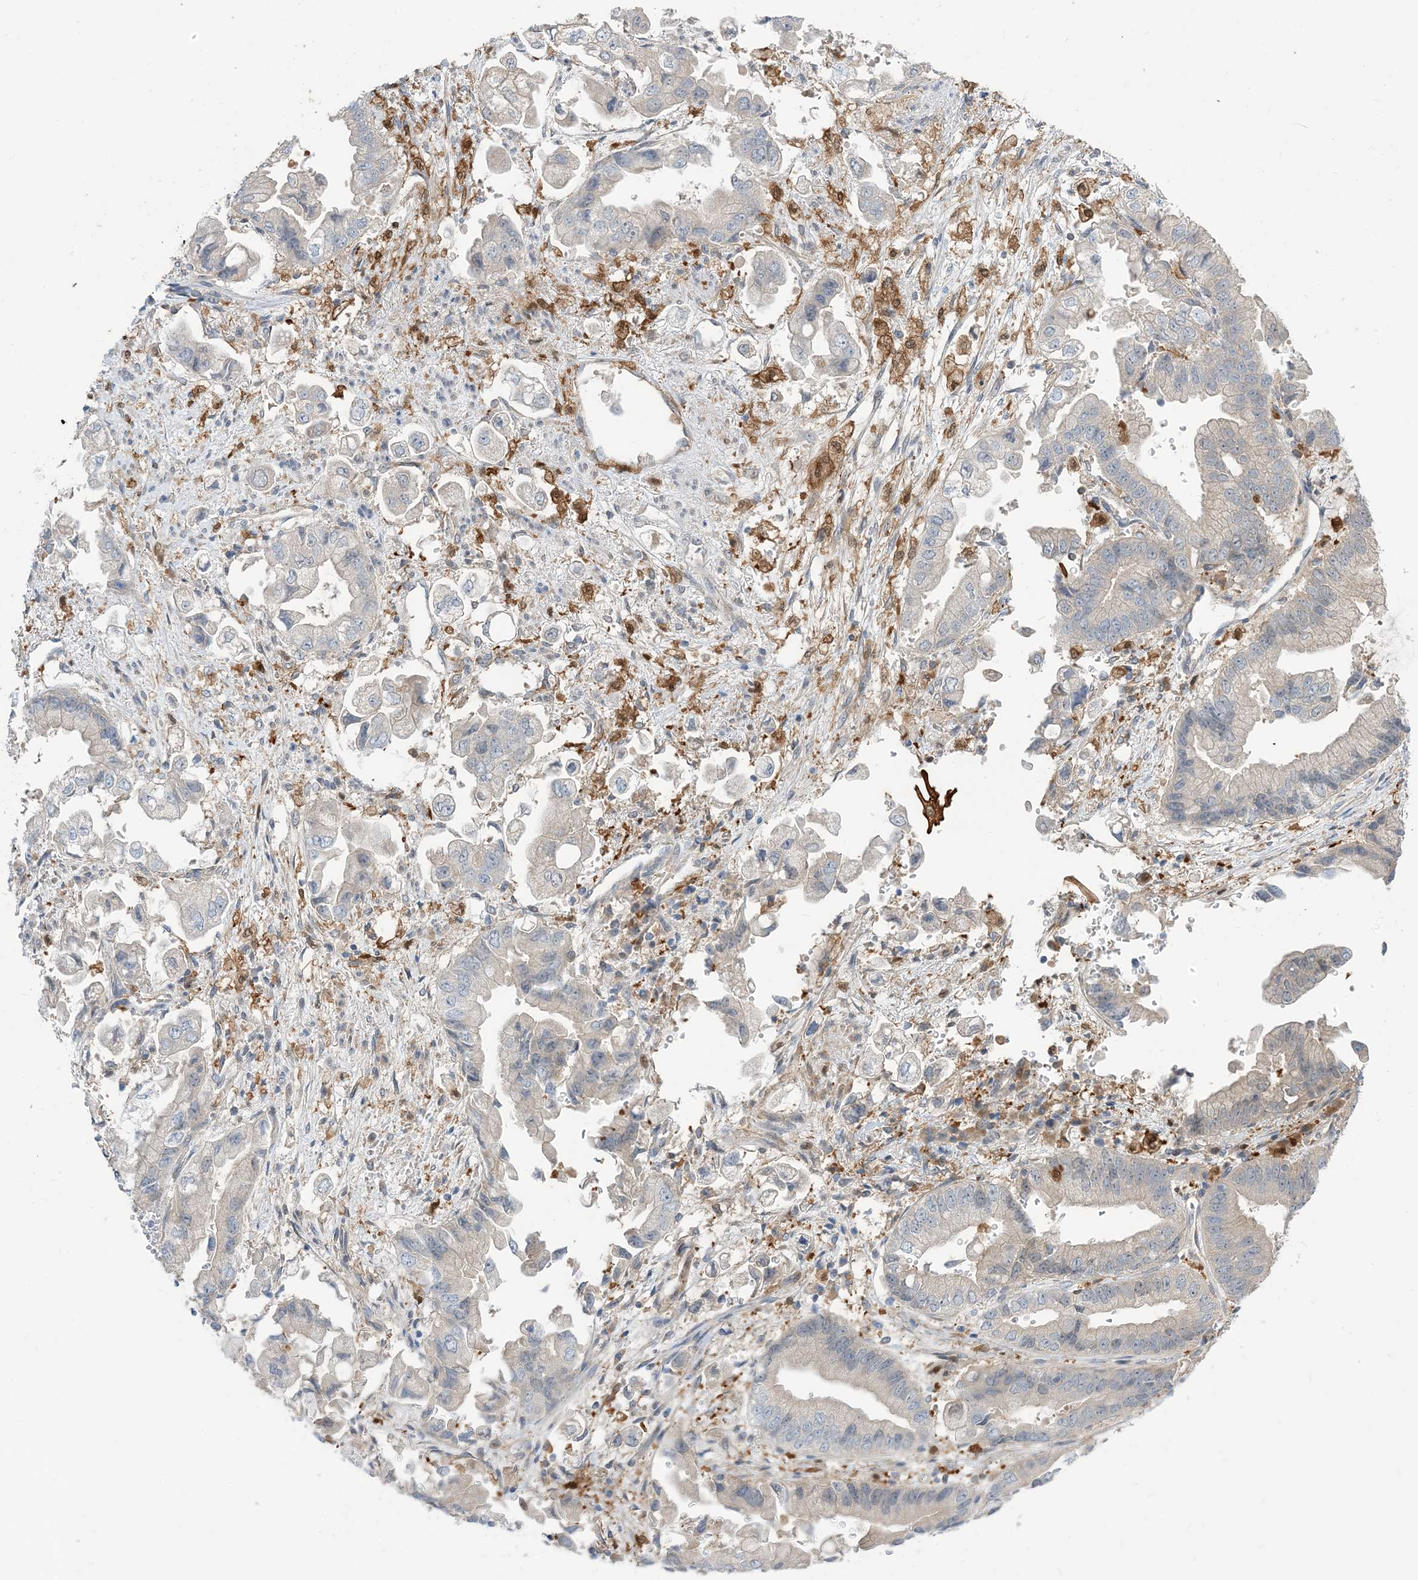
{"staining": {"intensity": "negative", "quantity": "none", "location": "none"}, "tissue": "stomach cancer", "cell_type": "Tumor cells", "image_type": "cancer", "snomed": [{"axis": "morphology", "description": "Adenocarcinoma, NOS"}, {"axis": "topography", "description": "Stomach"}], "caption": "This is an immunohistochemistry histopathology image of stomach adenocarcinoma. There is no staining in tumor cells.", "gene": "NAGK", "patient": {"sex": "male", "age": 62}}